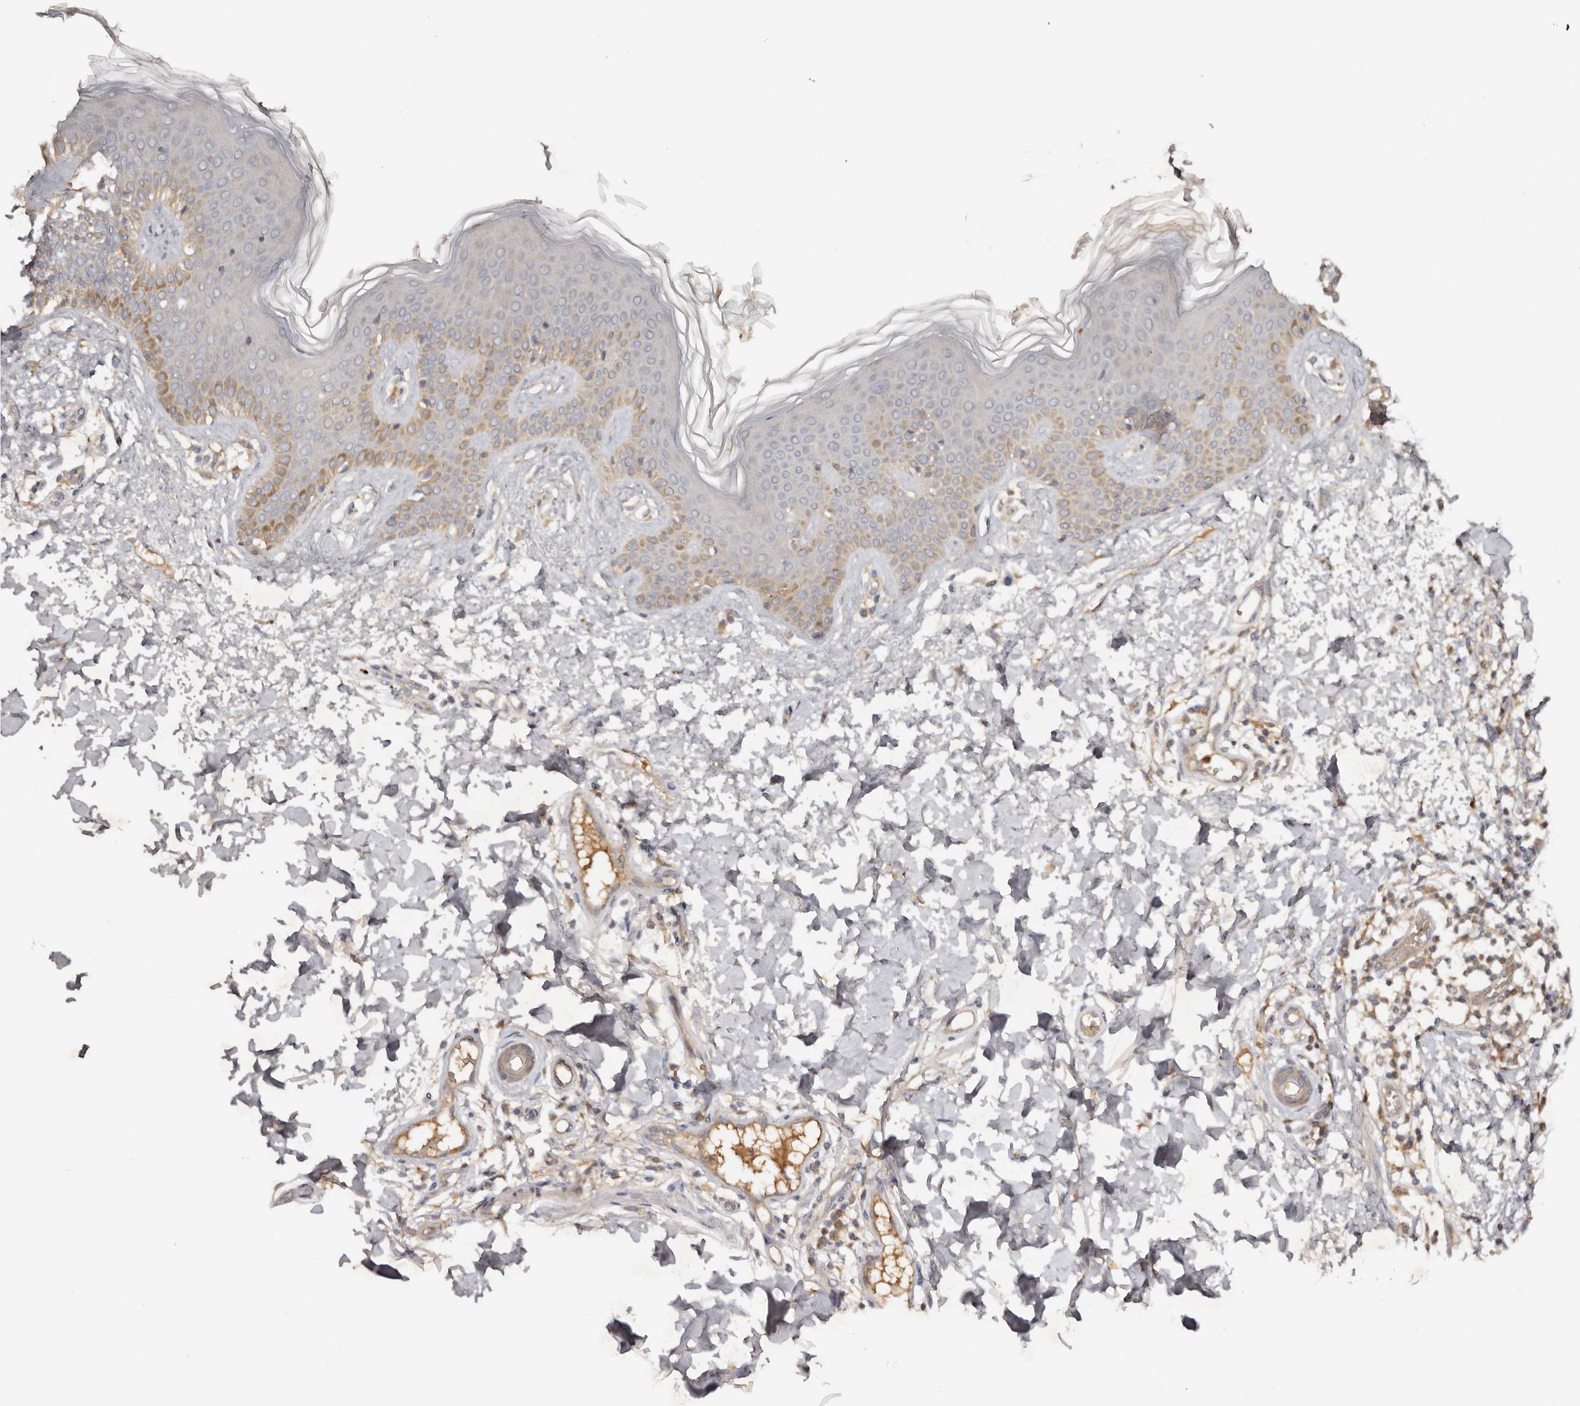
{"staining": {"intensity": "negative", "quantity": "none", "location": "none"}, "tissue": "skin", "cell_type": "Fibroblasts", "image_type": "normal", "snomed": [{"axis": "morphology", "description": "Normal tissue, NOS"}, {"axis": "topography", "description": "Skin"}], "caption": "Immunohistochemistry image of unremarkable human skin stained for a protein (brown), which exhibits no positivity in fibroblasts.", "gene": "PKIB", "patient": {"sex": "male", "age": 37}}